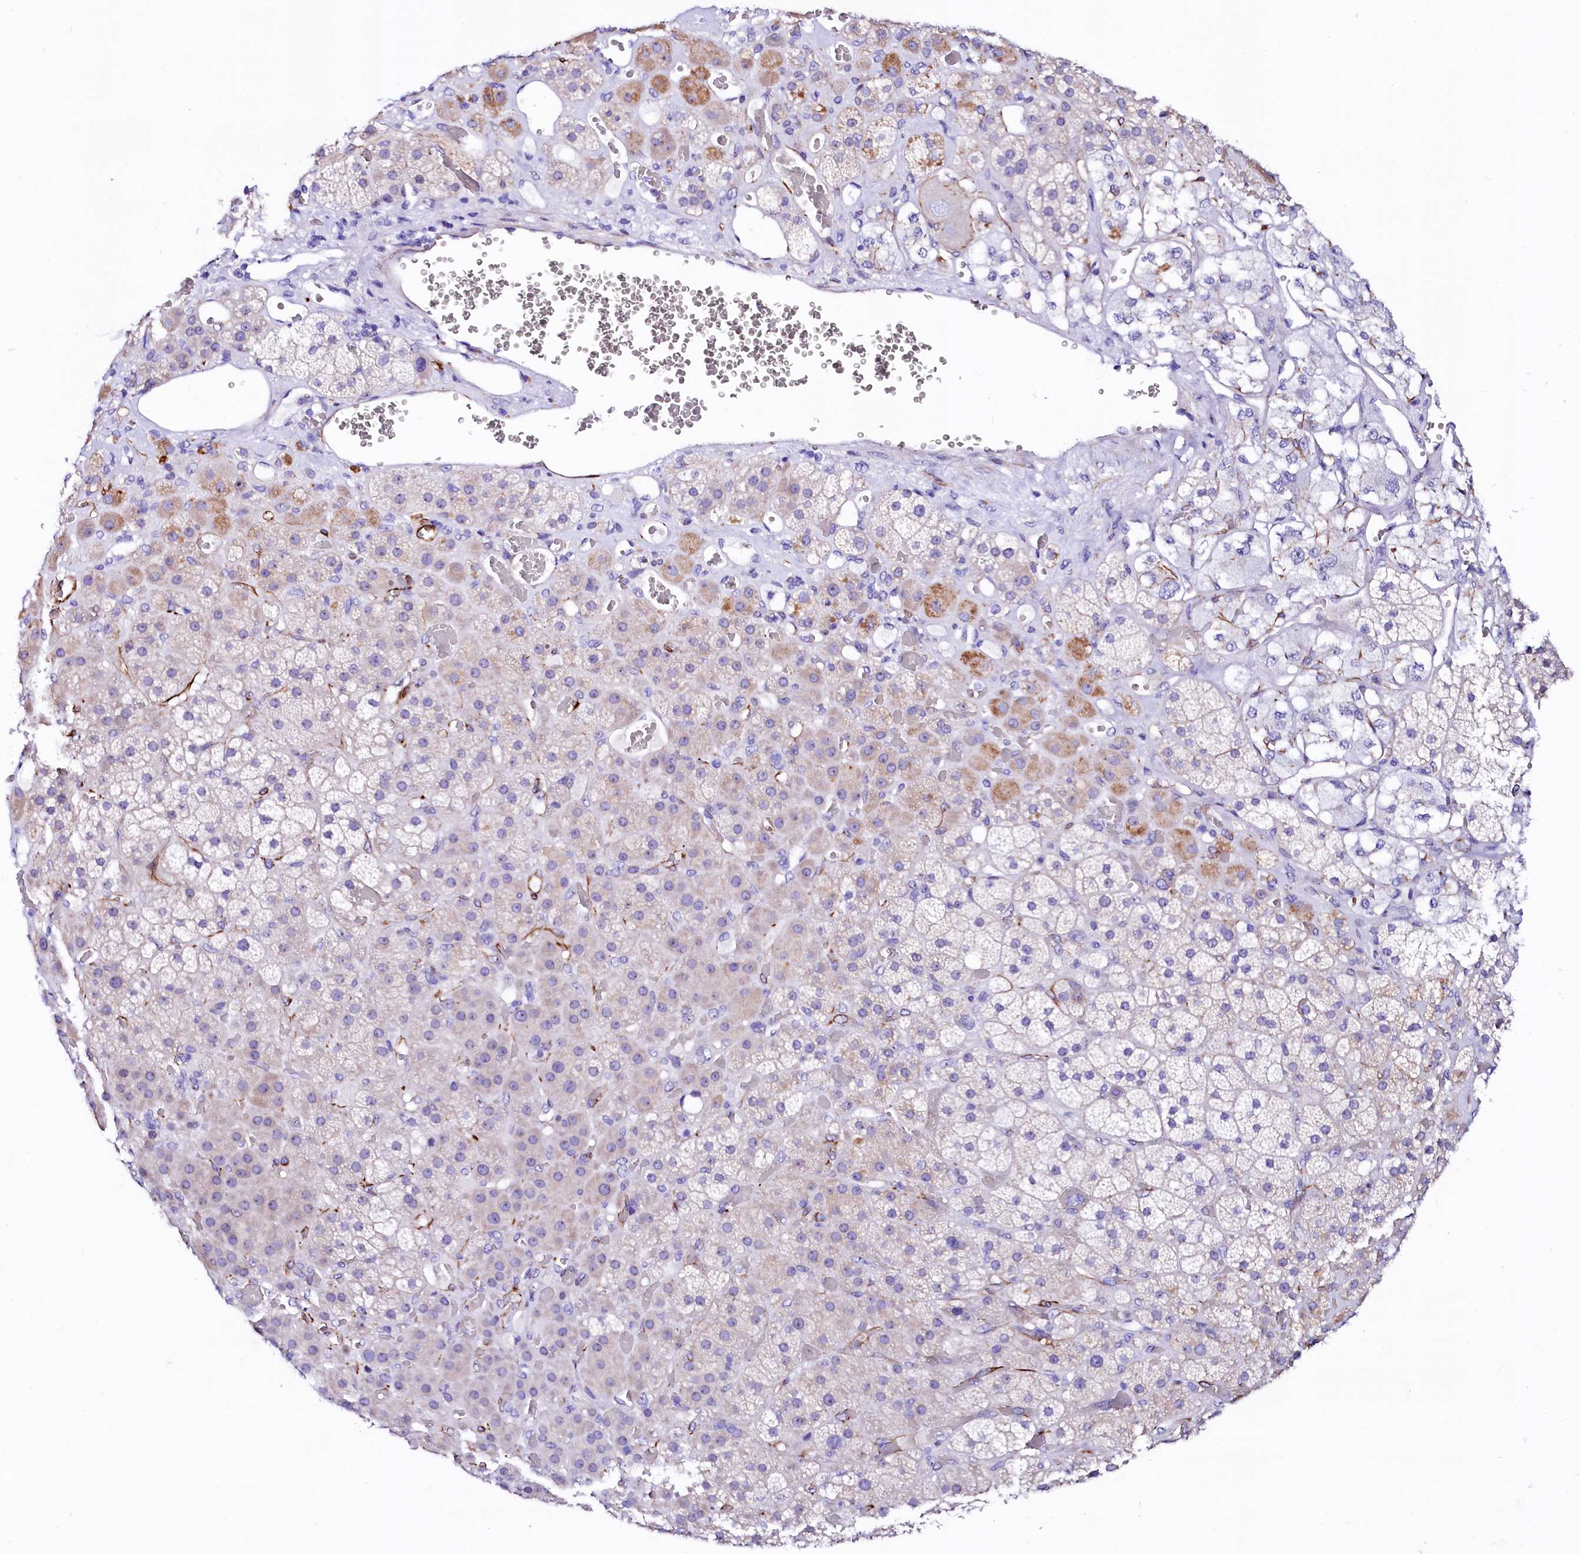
{"staining": {"intensity": "moderate", "quantity": "<25%", "location": "cytoplasmic/membranous"}, "tissue": "adrenal gland", "cell_type": "Glandular cells", "image_type": "normal", "snomed": [{"axis": "morphology", "description": "Normal tissue, NOS"}, {"axis": "topography", "description": "Adrenal gland"}], "caption": "Benign adrenal gland shows moderate cytoplasmic/membranous staining in approximately <25% of glandular cells, visualized by immunohistochemistry. The protein of interest is stained brown, and the nuclei are stained in blue (DAB (3,3'-diaminobenzidine) IHC with brightfield microscopy, high magnification).", "gene": "SFR1", "patient": {"sex": "male", "age": 57}}